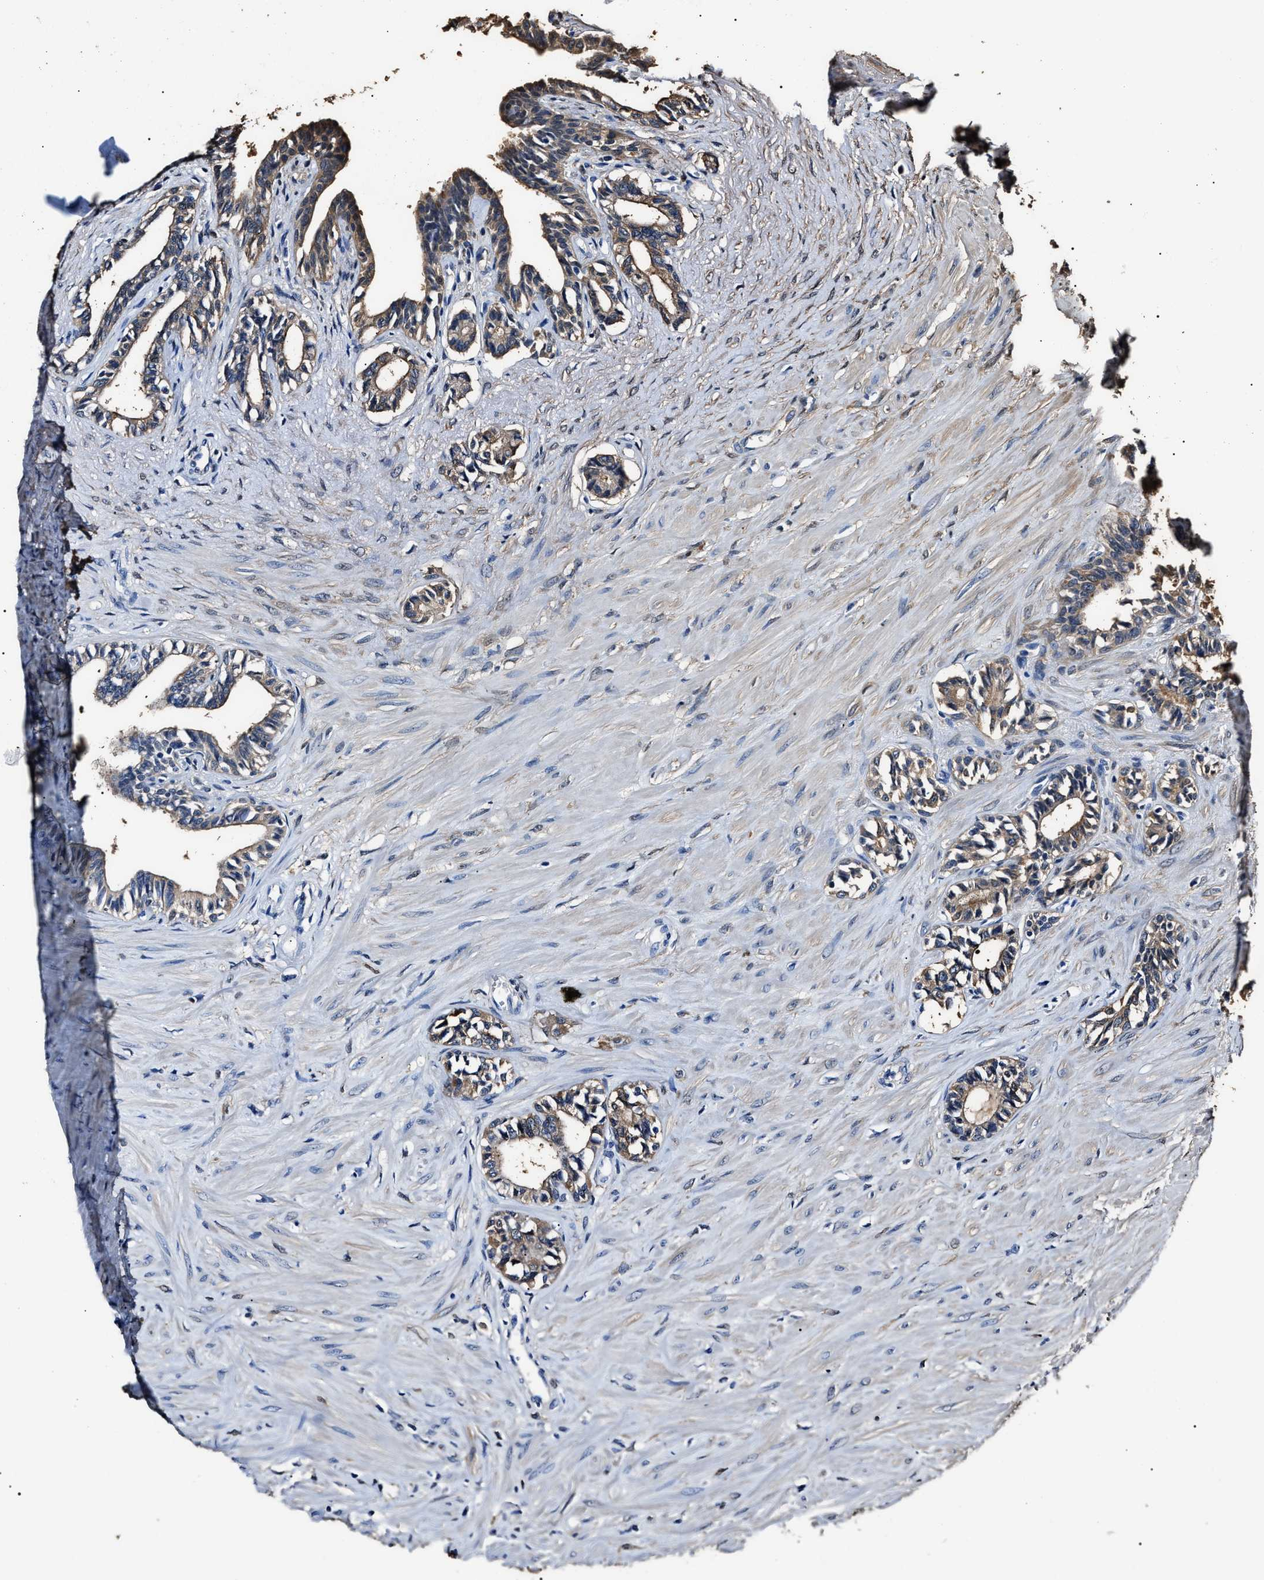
{"staining": {"intensity": "moderate", "quantity": "<25%", "location": "cytoplasmic/membranous"}, "tissue": "seminal vesicle", "cell_type": "Glandular cells", "image_type": "normal", "snomed": [{"axis": "morphology", "description": "Normal tissue, NOS"}, {"axis": "morphology", "description": "Adenocarcinoma, High grade"}, {"axis": "topography", "description": "Prostate"}, {"axis": "topography", "description": "Seminal veicle"}], "caption": "DAB (3,3'-diaminobenzidine) immunohistochemical staining of unremarkable human seminal vesicle shows moderate cytoplasmic/membranous protein staining in approximately <25% of glandular cells.", "gene": "ALDH1A1", "patient": {"sex": "male", "age": 55}}